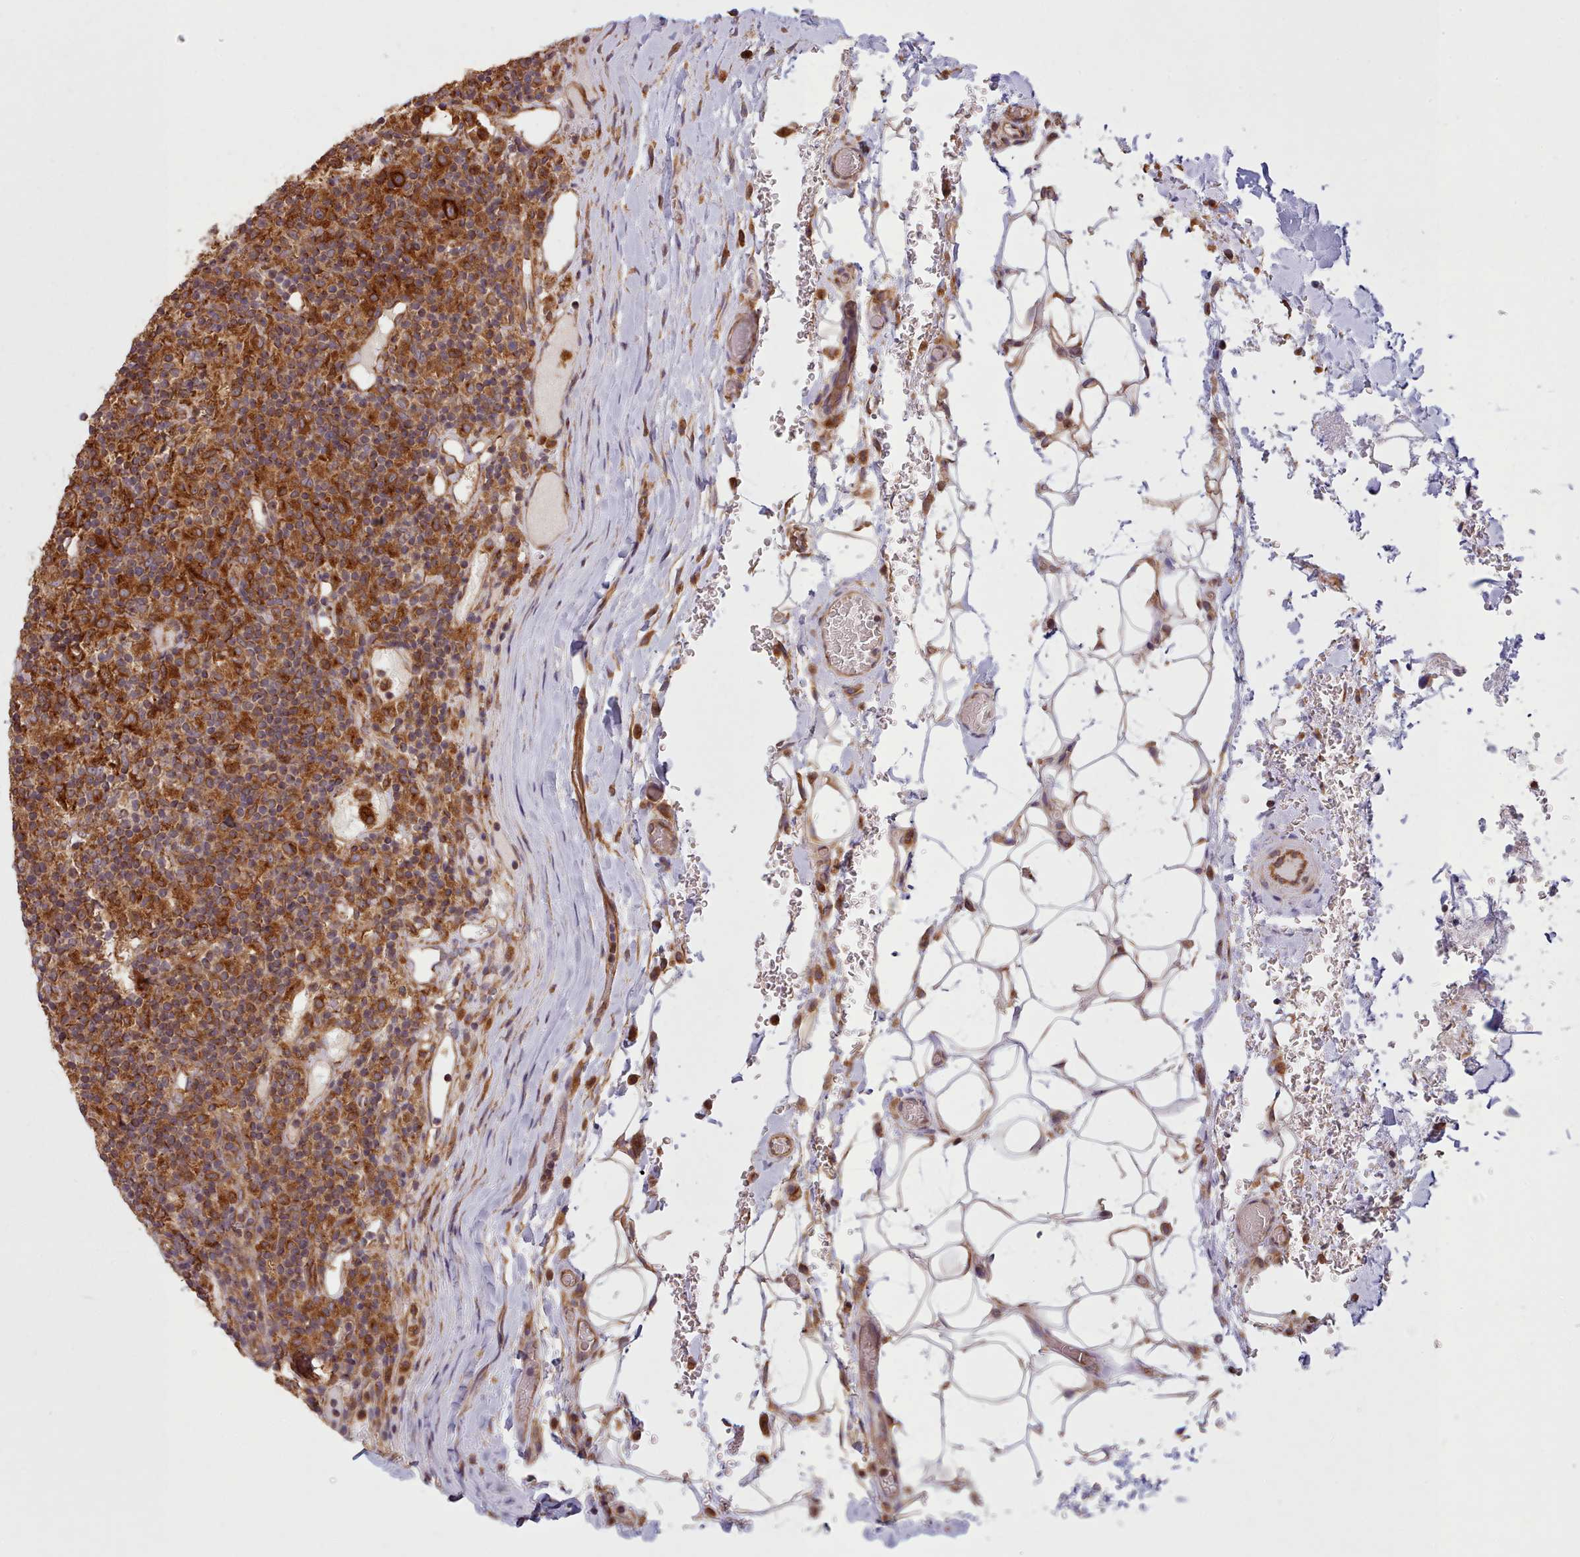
{"staining": {"intensity": "strong", "quantity": ">75%", "location": "cytoplasmic/membranous"}, "tissue": "lymphoma", "cell_type": "Tumor cells", "image_type": "cancer", "snomed": [{"axis": "morphology", "description": "Hodgkin's disease, NOS"}, {"axis": "topography", "description": "Lymph node"}], "caption": "DAB (3,3'-diaminobenzidine) immunohistochemical staining of human Hodgkin's disease exhibits strong cytoplasmic/membranous protein positivity in approximately >75% of tumor cells.", "gene": "CRYBG1", "patient": {"sex": "male", "age": 70}}